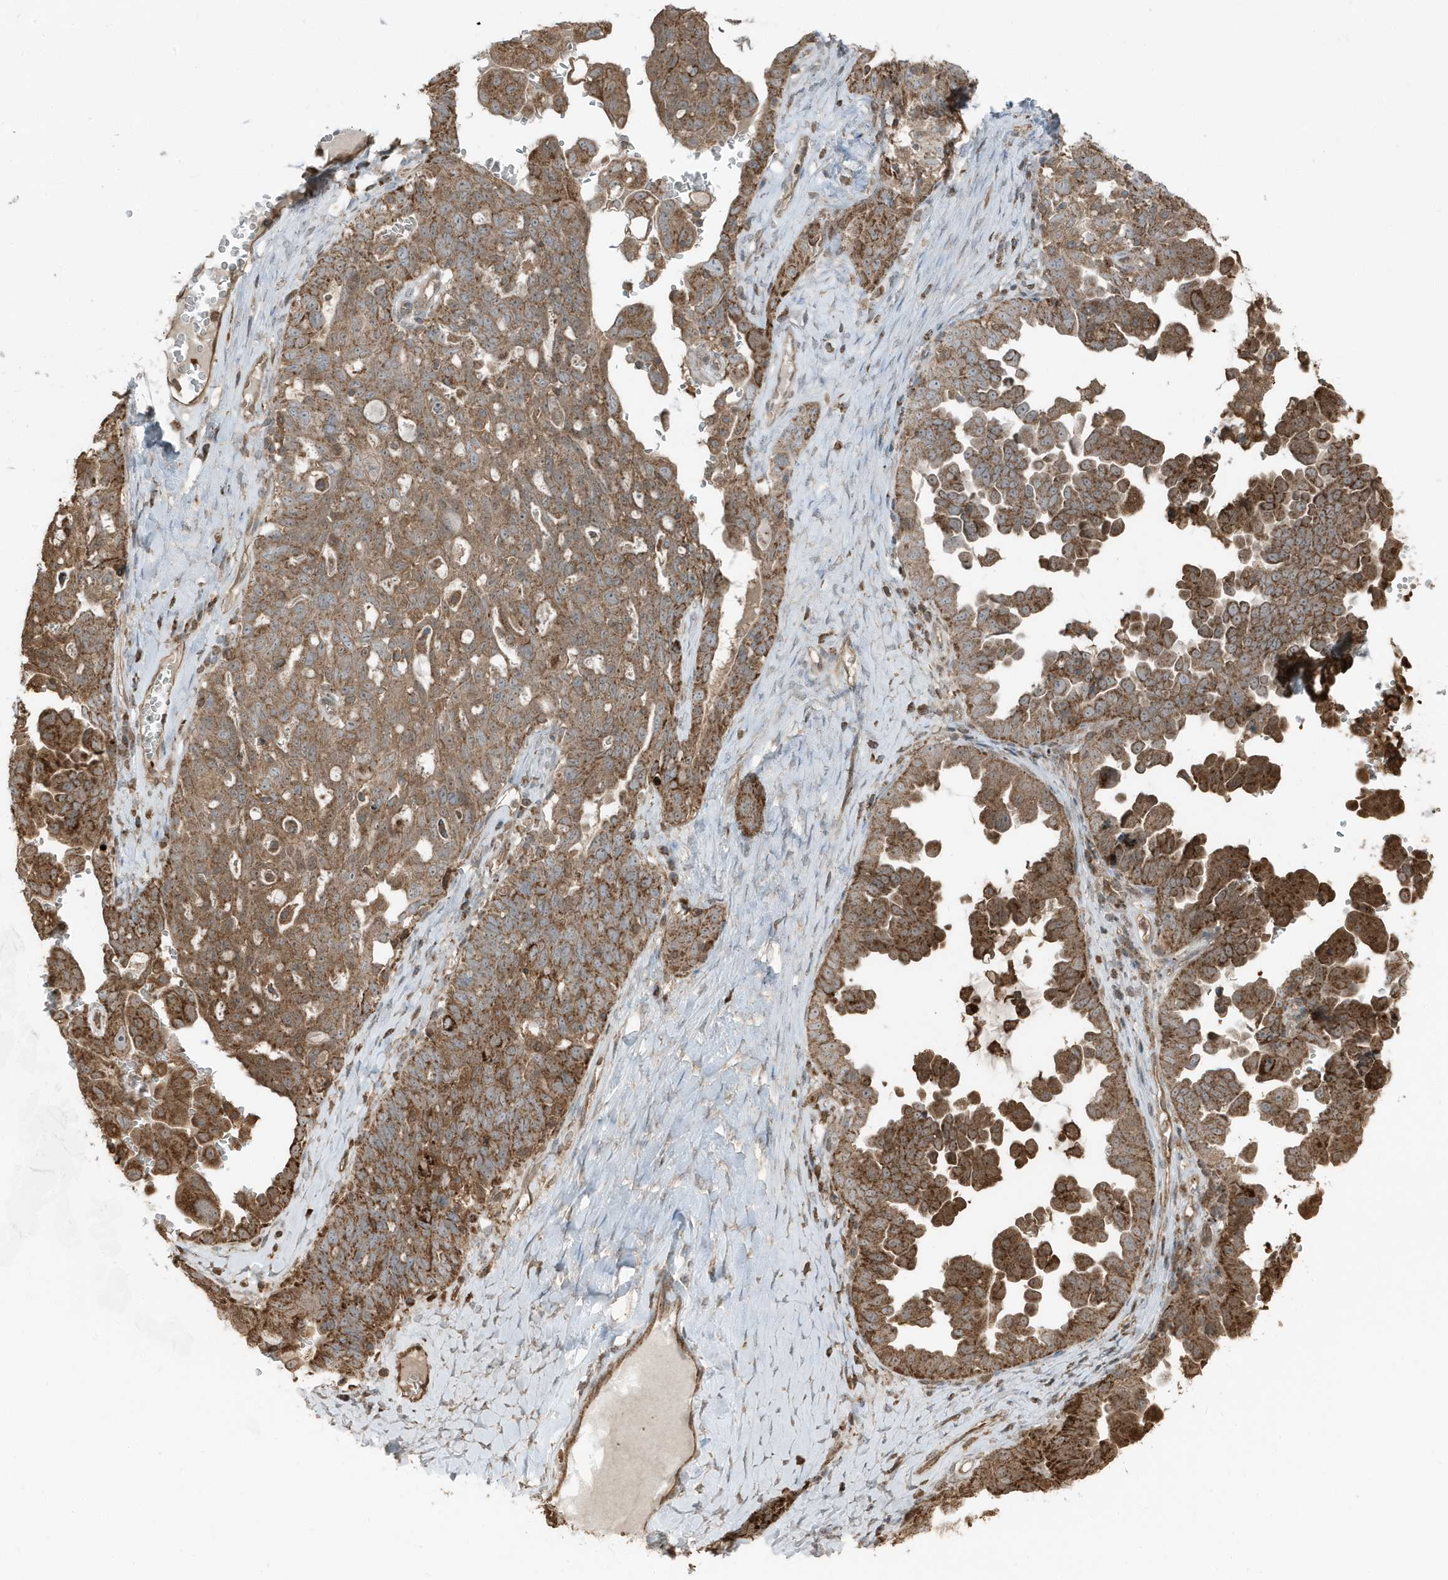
{"staining": {"intensity": "strong", "quantity": ">75%", "location": "cytoplasmic/membranous"}, "tissue": "ovarian cancer", "cell_type": "Tumor cells", "image_type": "cancer", "snomed": [{"axis": "morphology", "description": "Carcinoma, endometroid"}, {"axis": "topography", "description": "Ovary"}], "caption": "An IHC image of tumor tissue is shown. Protein staining in brown labels strong cytoplasmic/membranous positivity in ovarian endometroid carcinoma within tumor cells.", "gene": "AZI2", "patient": {"sex": "female", "age": 62}}